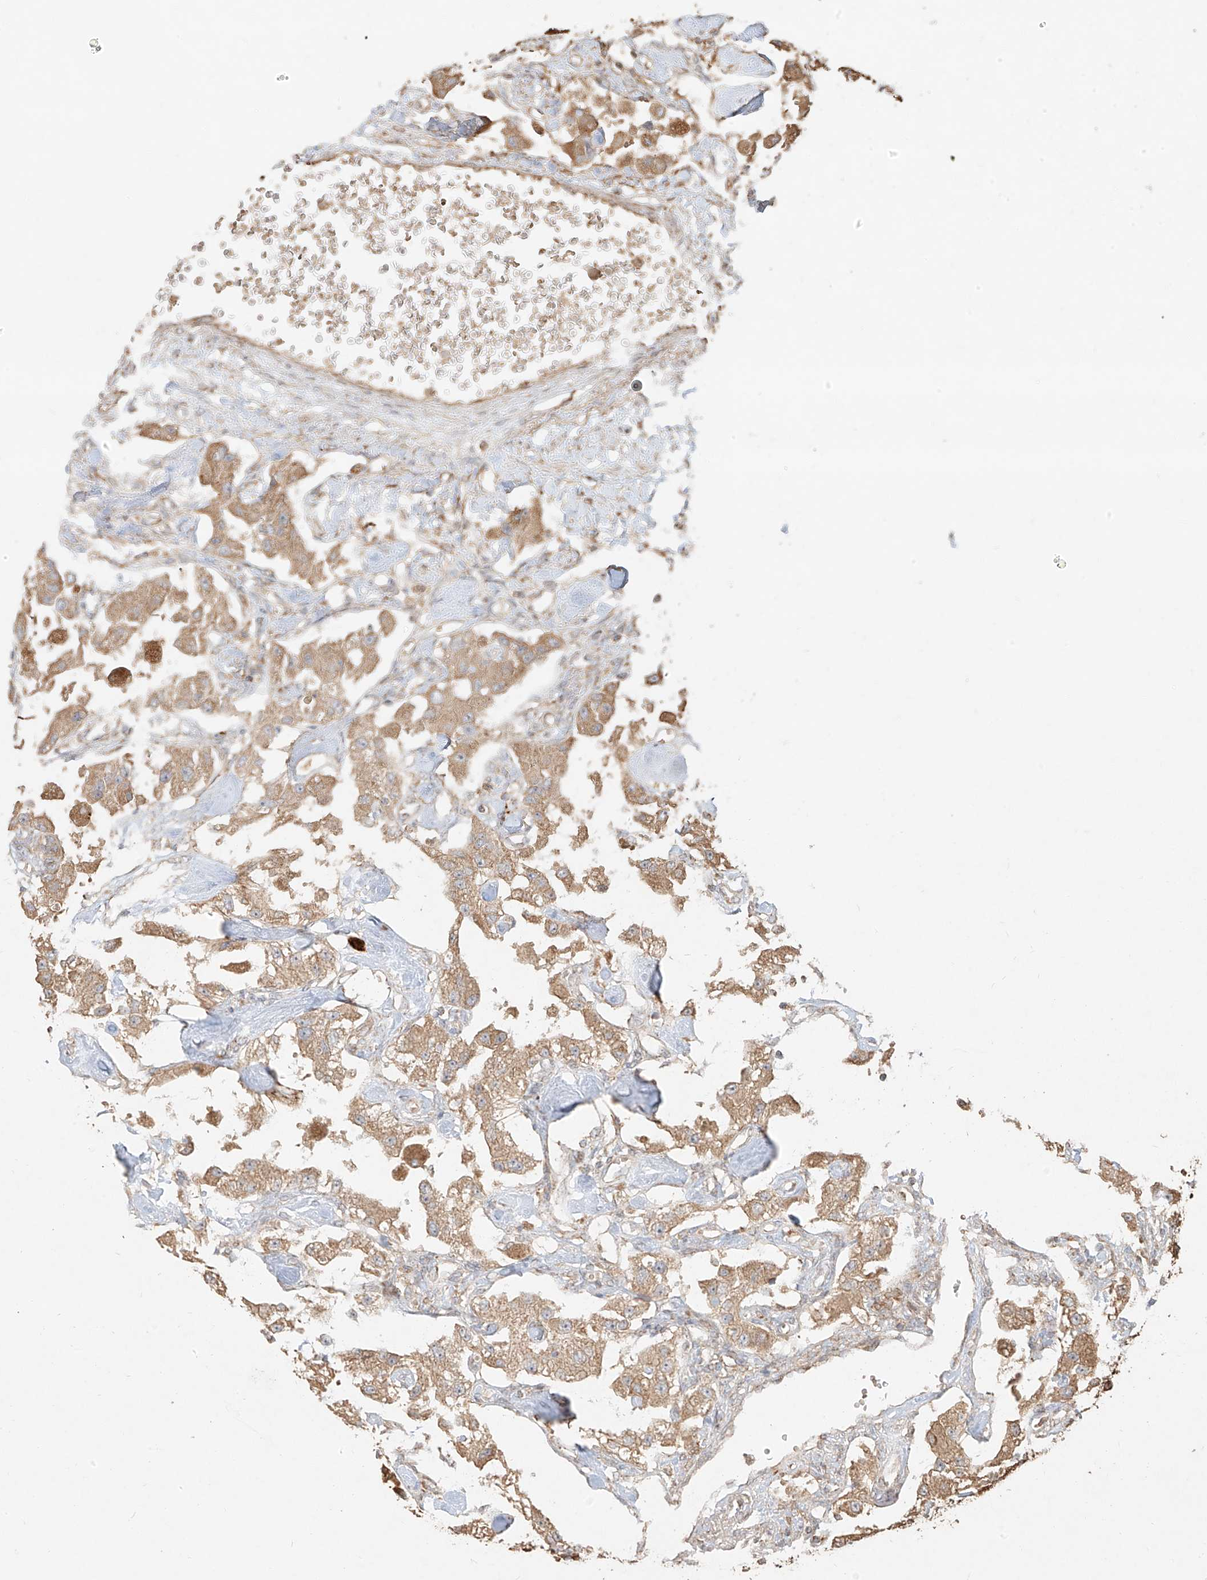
{"staining": {"intensity": "moderate", "quantity": ">75%", "location": "cytoplasmic/membranous"}, "tissue": "carcinoid", "cell_type": "Tumor cells", "image_type": "cancer", "snomed": [{"axis": "morphology", "description": "Carcinoid, malignant, NOS"}, {"axis": "topography", "description": "Pancreas"}], "caption": "Protein staining of carcinoid tissue displays moderate cytoplasmic/membranous positivity in about >75% of tumor cells.", "gene": "EFNB1", "patient": {"sex": "male", "age": 41}}